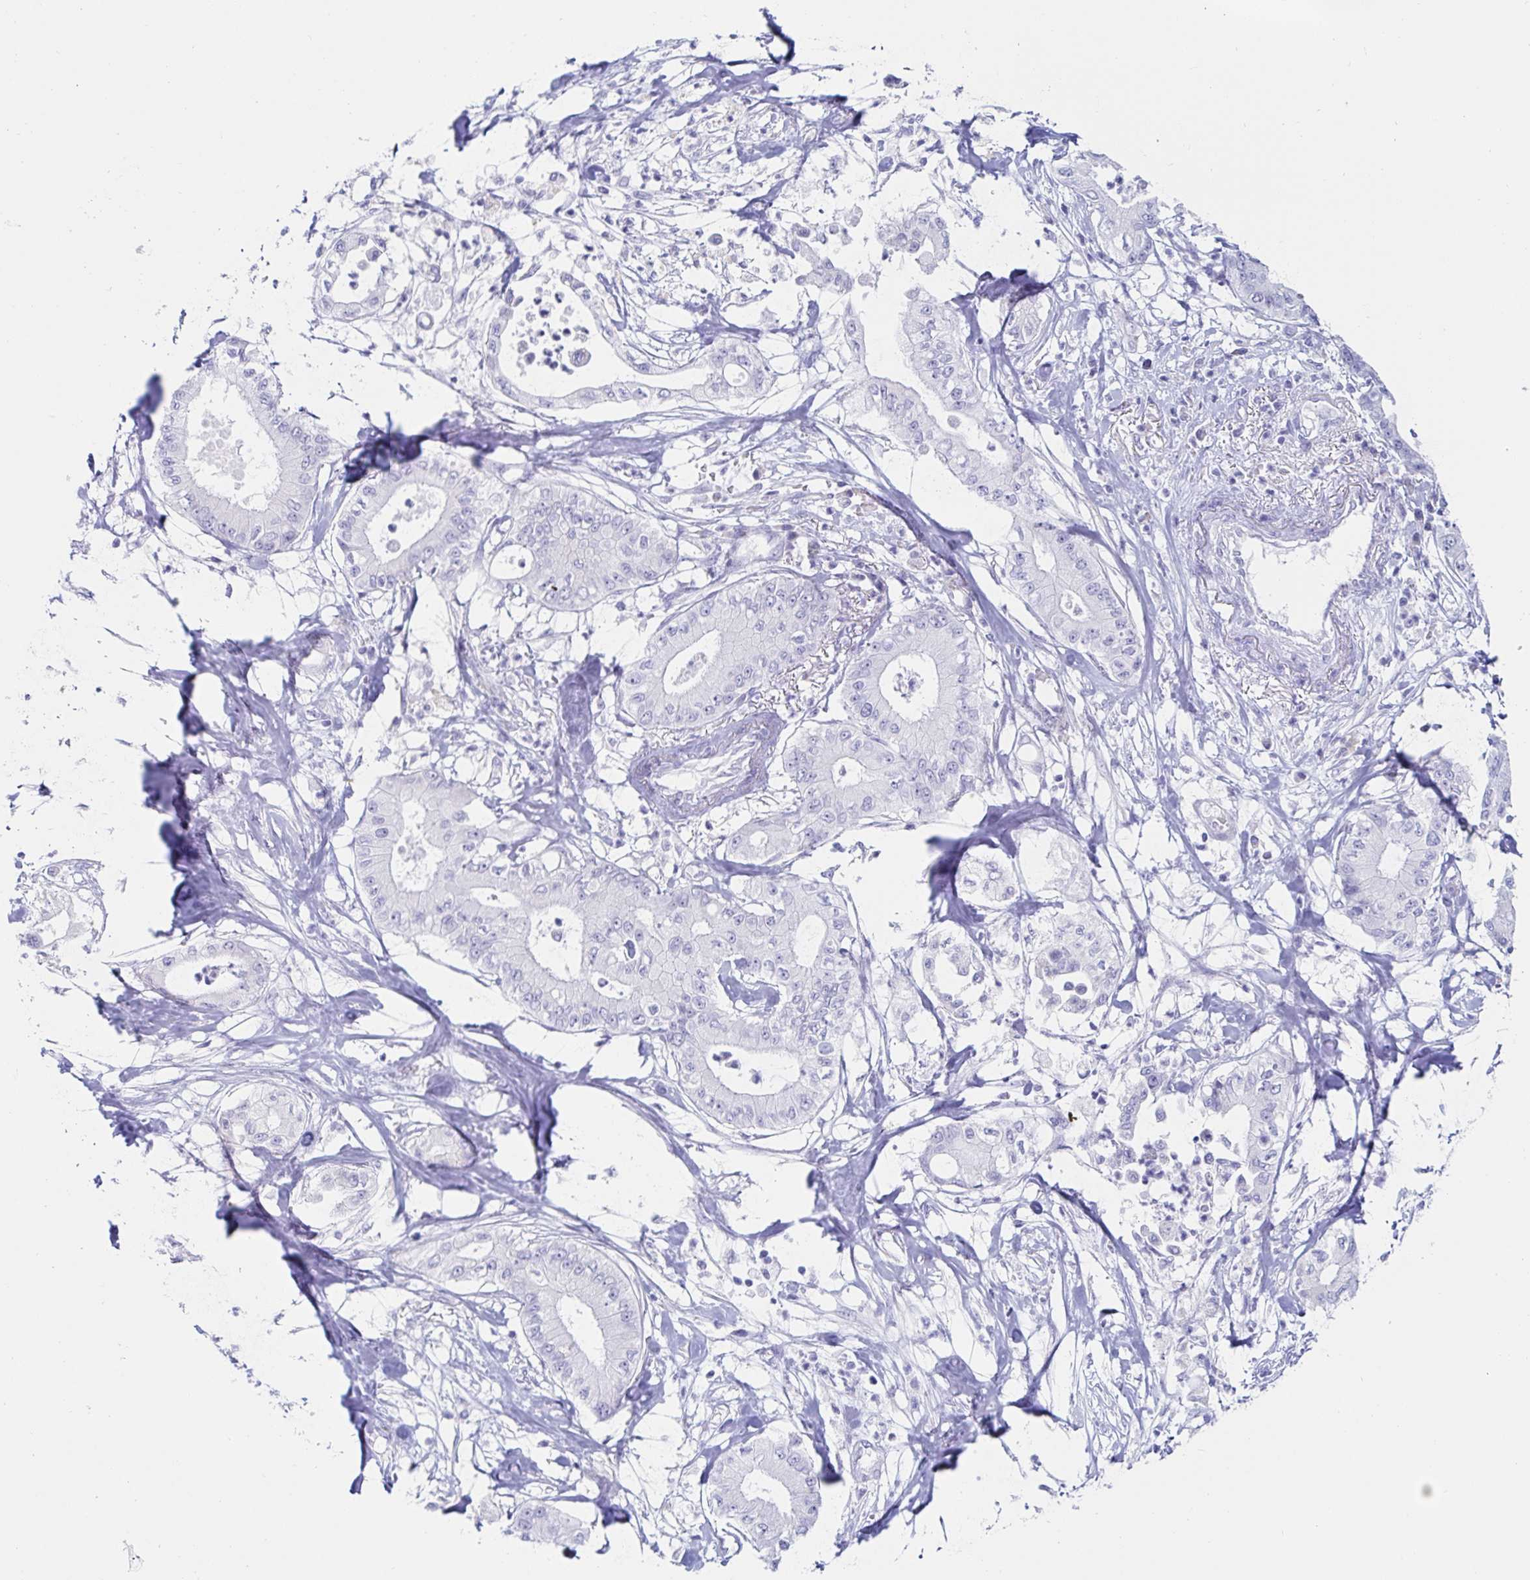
{"staining": {"intensity": "negative", "quantity": "none", "location": "none"}, "tissue": "pancreatic cancer", "cell_type": "Tumor cells", "image_type": "cancer", "snomed": [{"axis": "morphology", "description": "Adenocarcinoma, NOS"}, {"axis": "topography", "description": "Pancreas"}], "caption": "This is a micrograph of immunohistochemistry (IHC) staining of pancreatic adenocarcinoma, which shows no staining in tumor cells.", "gene": "C4orf17", "patient": {"sex": "male", "age": 71}}